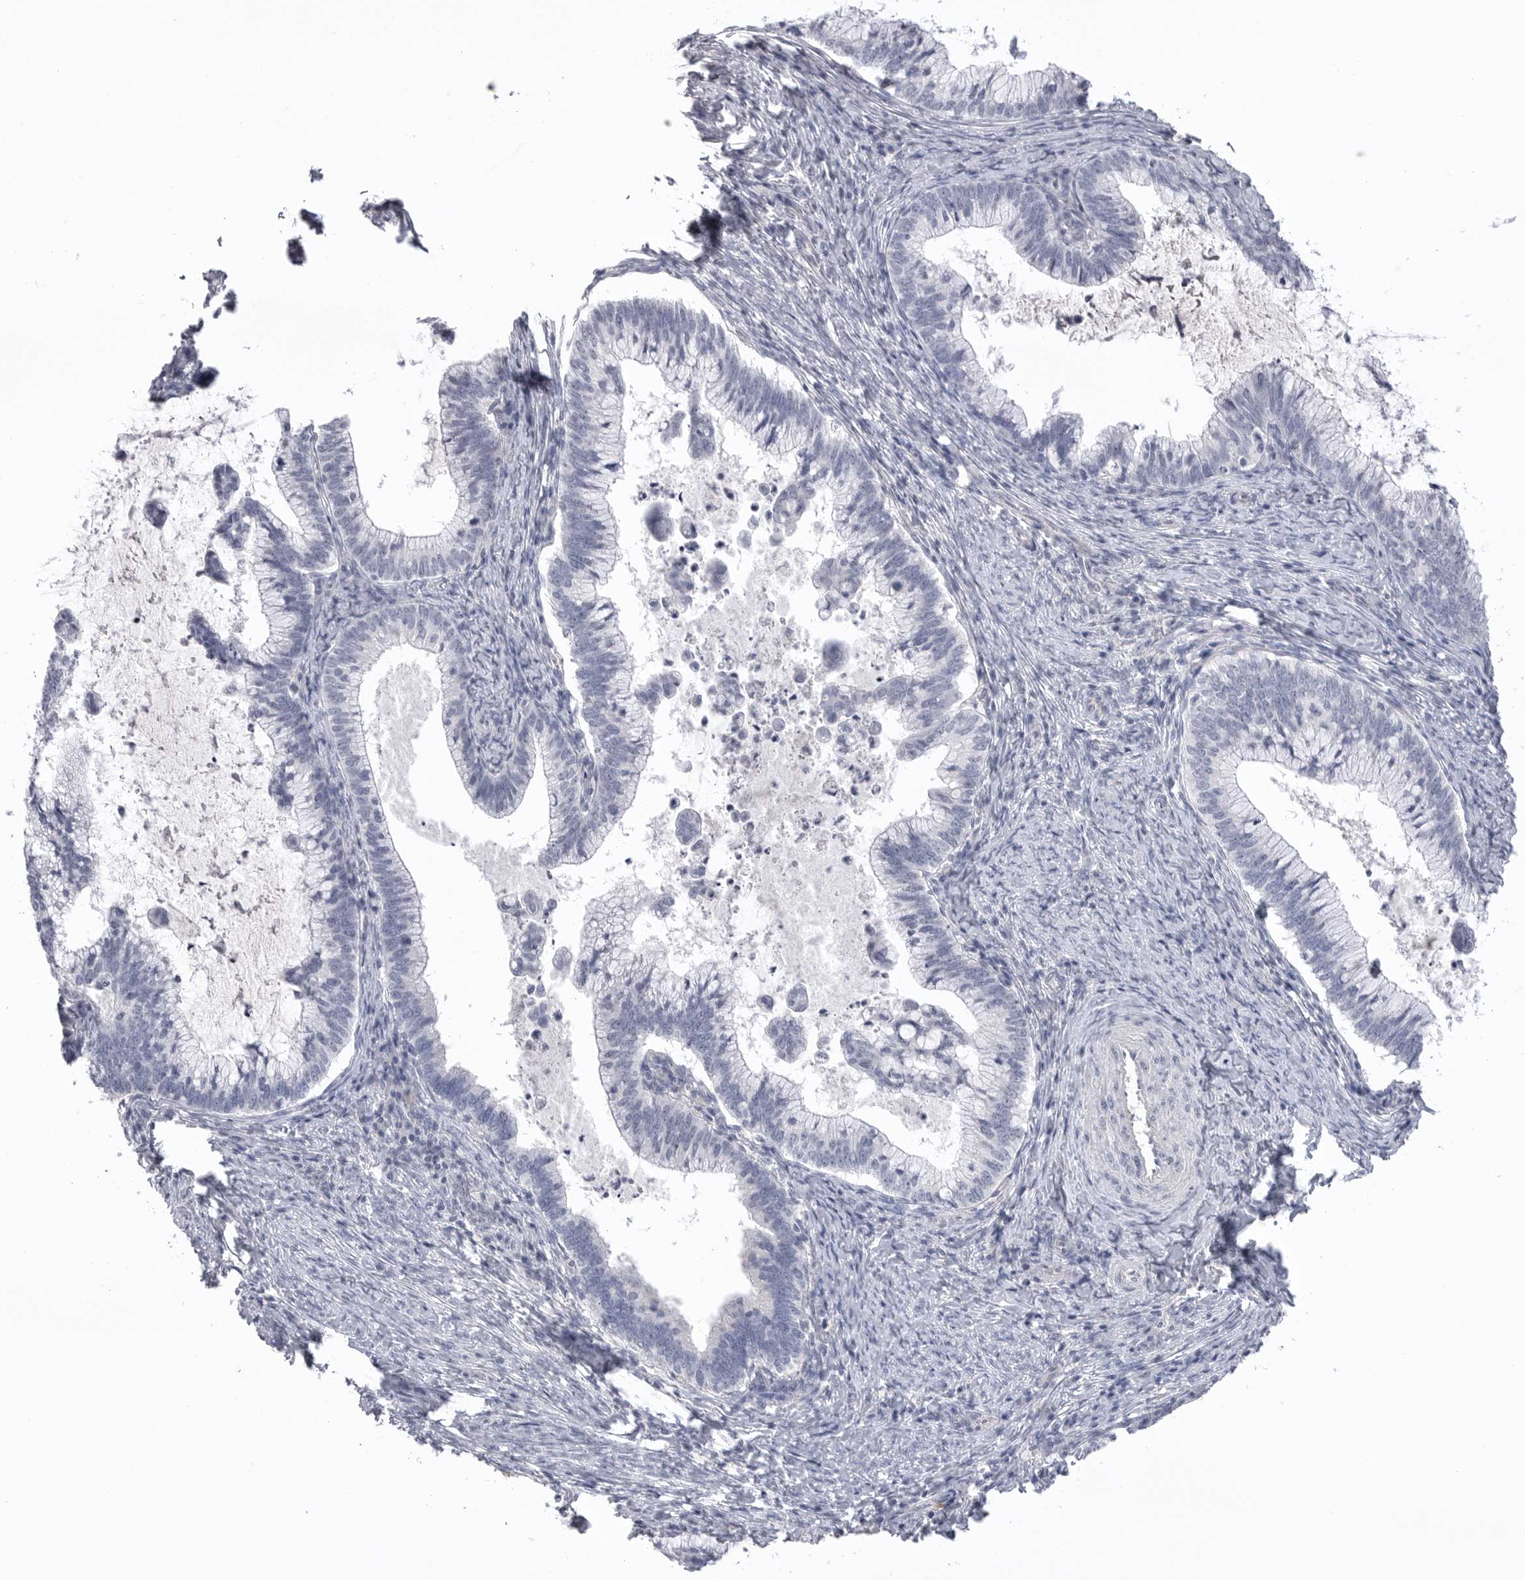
{"staining": {"intensity": "negative", "quantity": "none", "location": "none"}, "tissue": "cervical cancer", "cell_type": "Tumor cells", "image_type": "cancer", "snomed": [{"axis": "morphology", "description": "Adenocarcinoma, NOS"}, {"axis": "topography", "description": "Cervix"}], "caption": "Tumor cells show no significant protein positivity in cervical cancer.", "gene": "DLGAP3", "patient": {"sex": "female", "age": 36}}